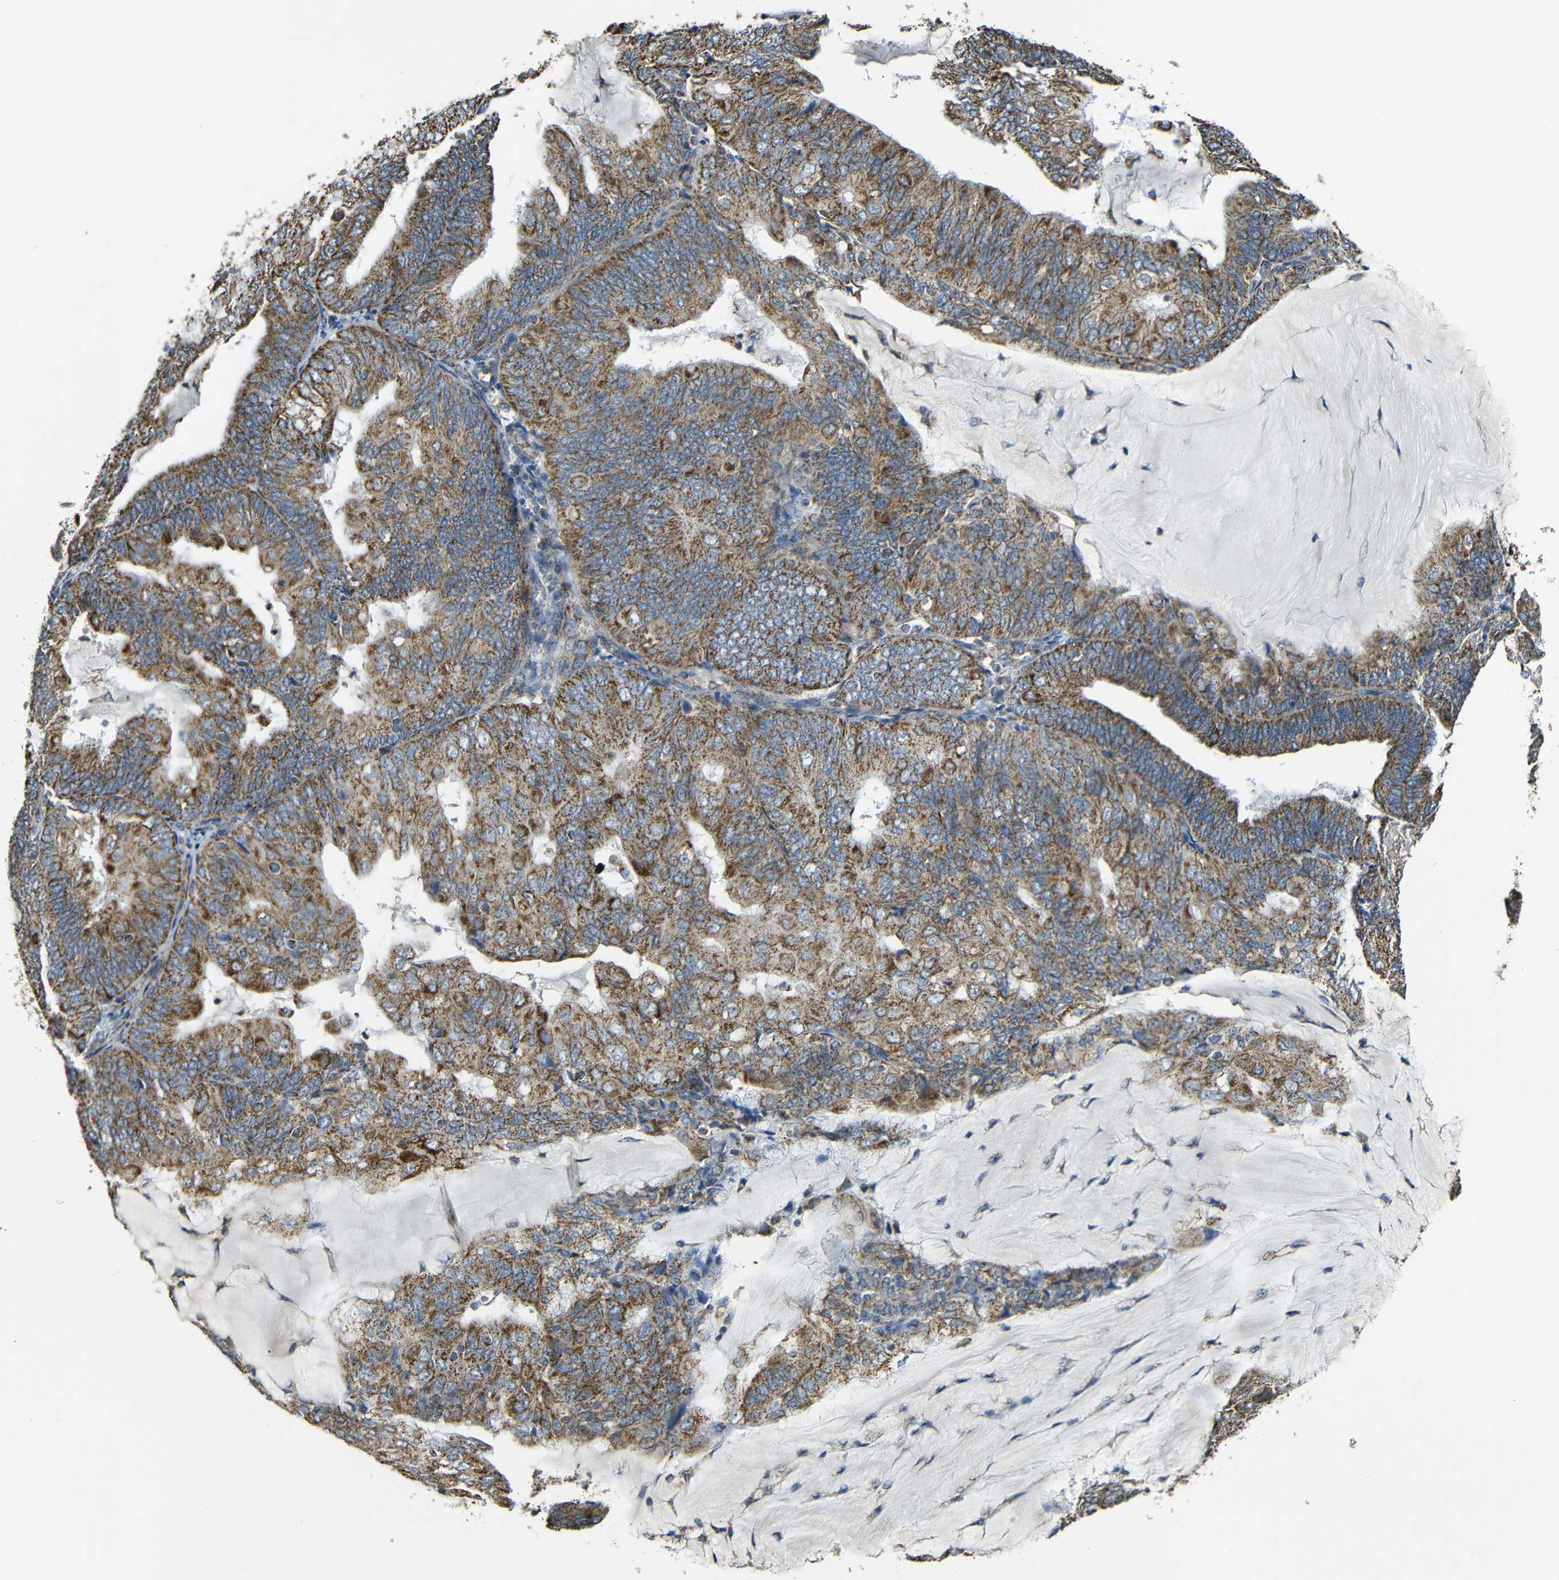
{"staining": {"intensity": "moderate", "quantity": ">75%", "location": "cytoplasmic/membranous"}, "tissue": "endometrial cancer", "cell_type": "Tumor cells", "image_type": "cancer", "snomed": [{"axis": "morphology", "description": "Adenocarcinoma, NOS"}, {"axis": "topography", "description": "Endometrium"}], "caption": "Immunohistochemistry image of human endometrial cancer (adenocarcinoma) stained for a protein (brown), which demonstrates medium levels of moderate cytoplasmic/membranous expression in approximately >75% of tumor cells.", "gene": "NR3C2", "patient": {"sex": "female", "age": 81}}